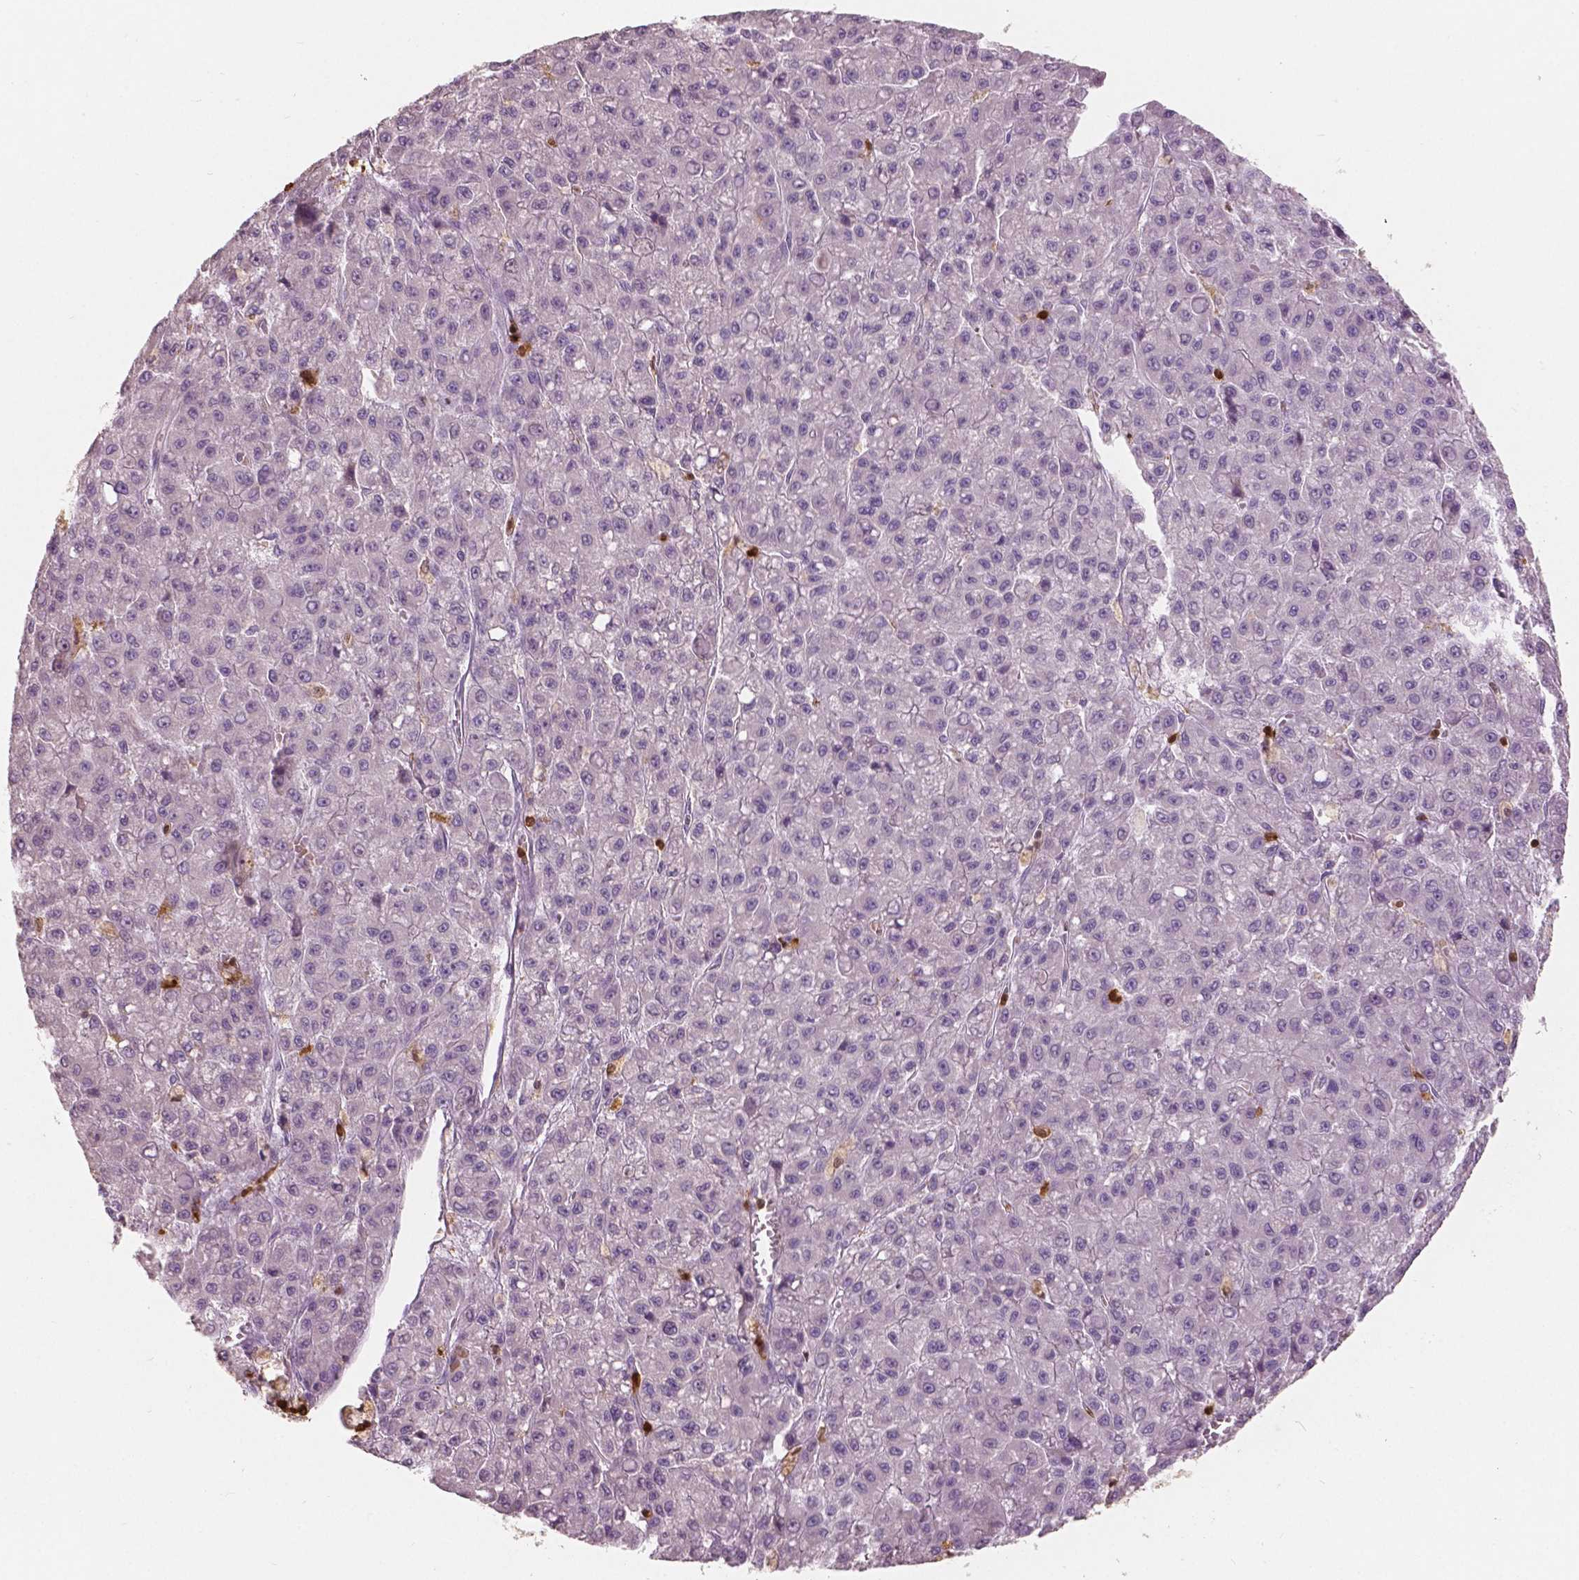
{"staining": {"intensity": "negative", "quantity": "none", "location": "none"}, "tissue": "liver cancer", "cell_type": "Tumor cells", "image_type": "cancer", "snomed": [{"axis": "morphology", "description": "Carcinoma, Hepatocellular, NOS"}, {"axis": "topography", "description": "Liver"}], "caption": "This is an immunohistochemistry micrograph of human hepatocellular carcinoma (liver). There is no positivity in tumor cells.", "gene": "S100A4", "patient": {"sex": "male", "age": 70}}